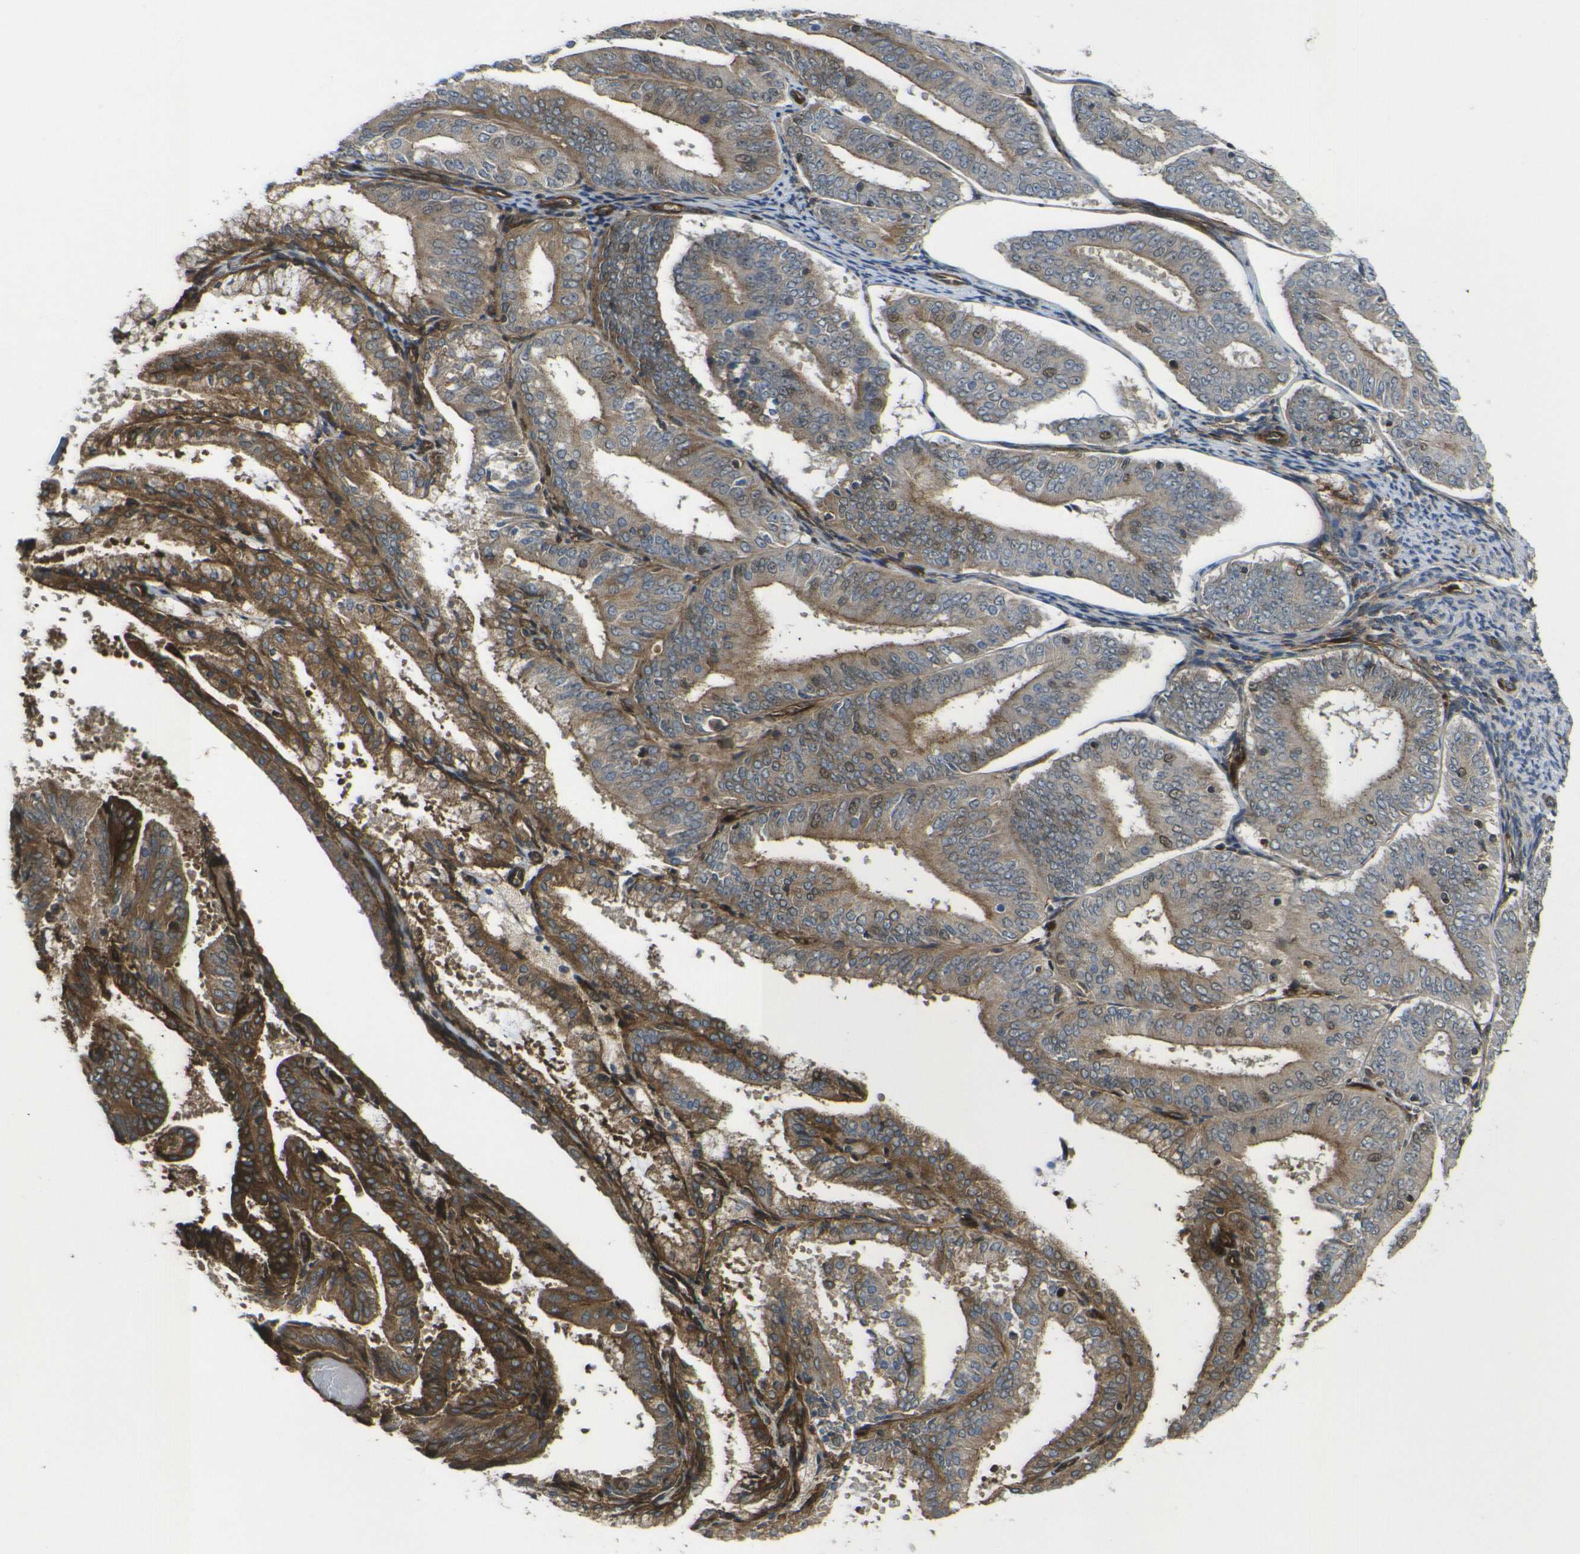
{"staining": {"intensity": "moderate", "quantity": ">75%", "location": "cytoplasmic/membranous"}, "tissue": "endometrial cancer", "cell_type": "Tumor cells", "image_type": "cancer", "snomed": [{"axis": "morphology", "description": "Adenocarcinoma, NOS"}, {"axis": "topography", "description": "Endometrium"}], "caption": "Tumor cells display moderate cytoplasmic/membranous expression in approximately >75% of cells in endometrial cancer.", "gene": "ECE1", "patient": {"sex": "female", "age": 63}}